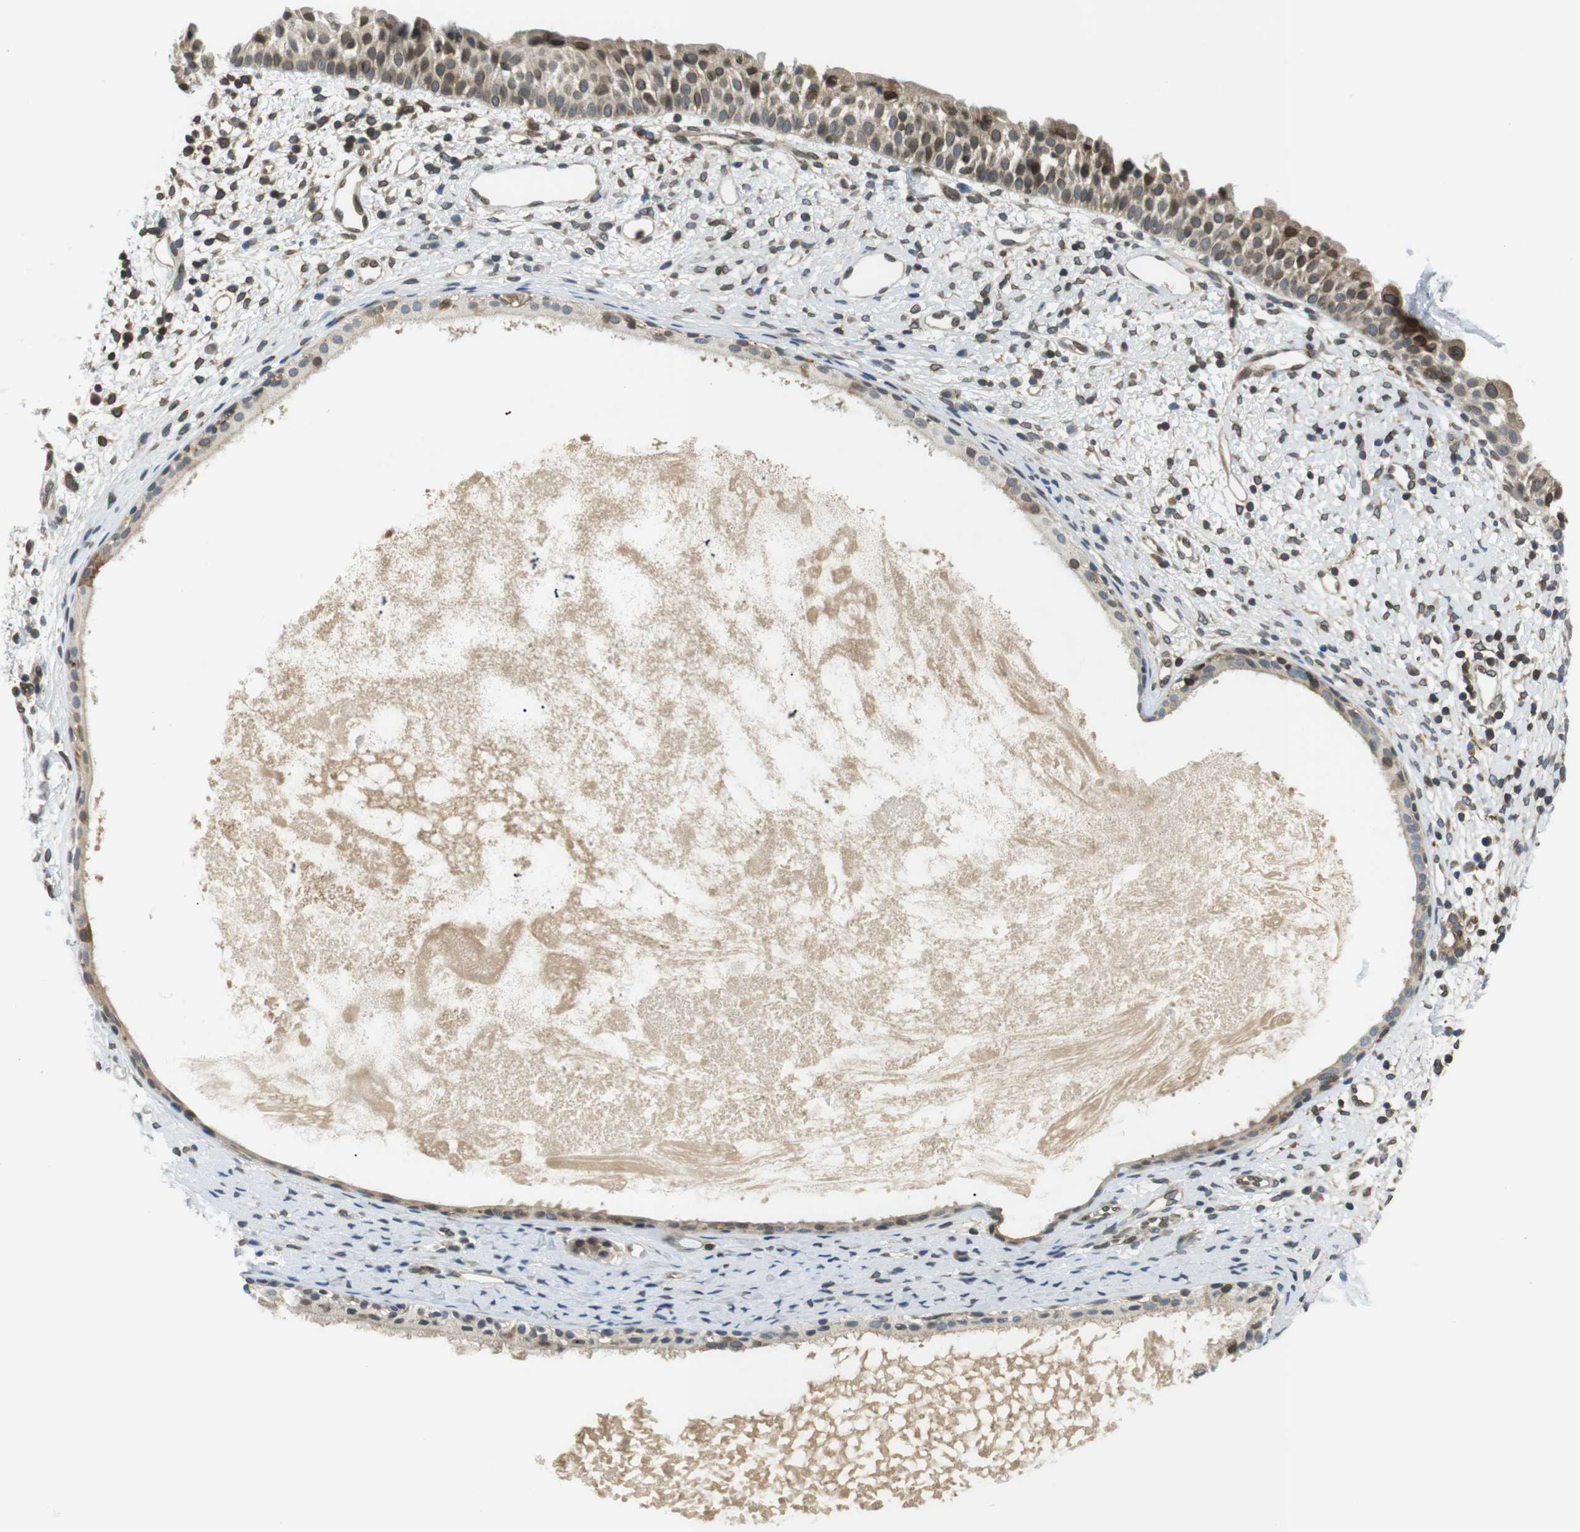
{"staining": {"intensity": "moderate", "quantity": ">75%", "location": "cytoplasmic/membranous,nuclear"}, "tissue": "nasopharynx", "cell_type": "Respiratory epithelial cells", "image_type": "normal", "snomed": [{"axis": "morphology", "description": "Normal tissue, NOS"}, {"axis": "topography", "description": "Nasopharynx"}], "caption": "Respiratory epithelial cells demonstrate moderate cytoplasmic/membranous,nuclear positivity in approximately >75% of cells in unremarkable nasopharynx.", "gene": "TMX4", "patient": {"sex": "male", "age": 22}}